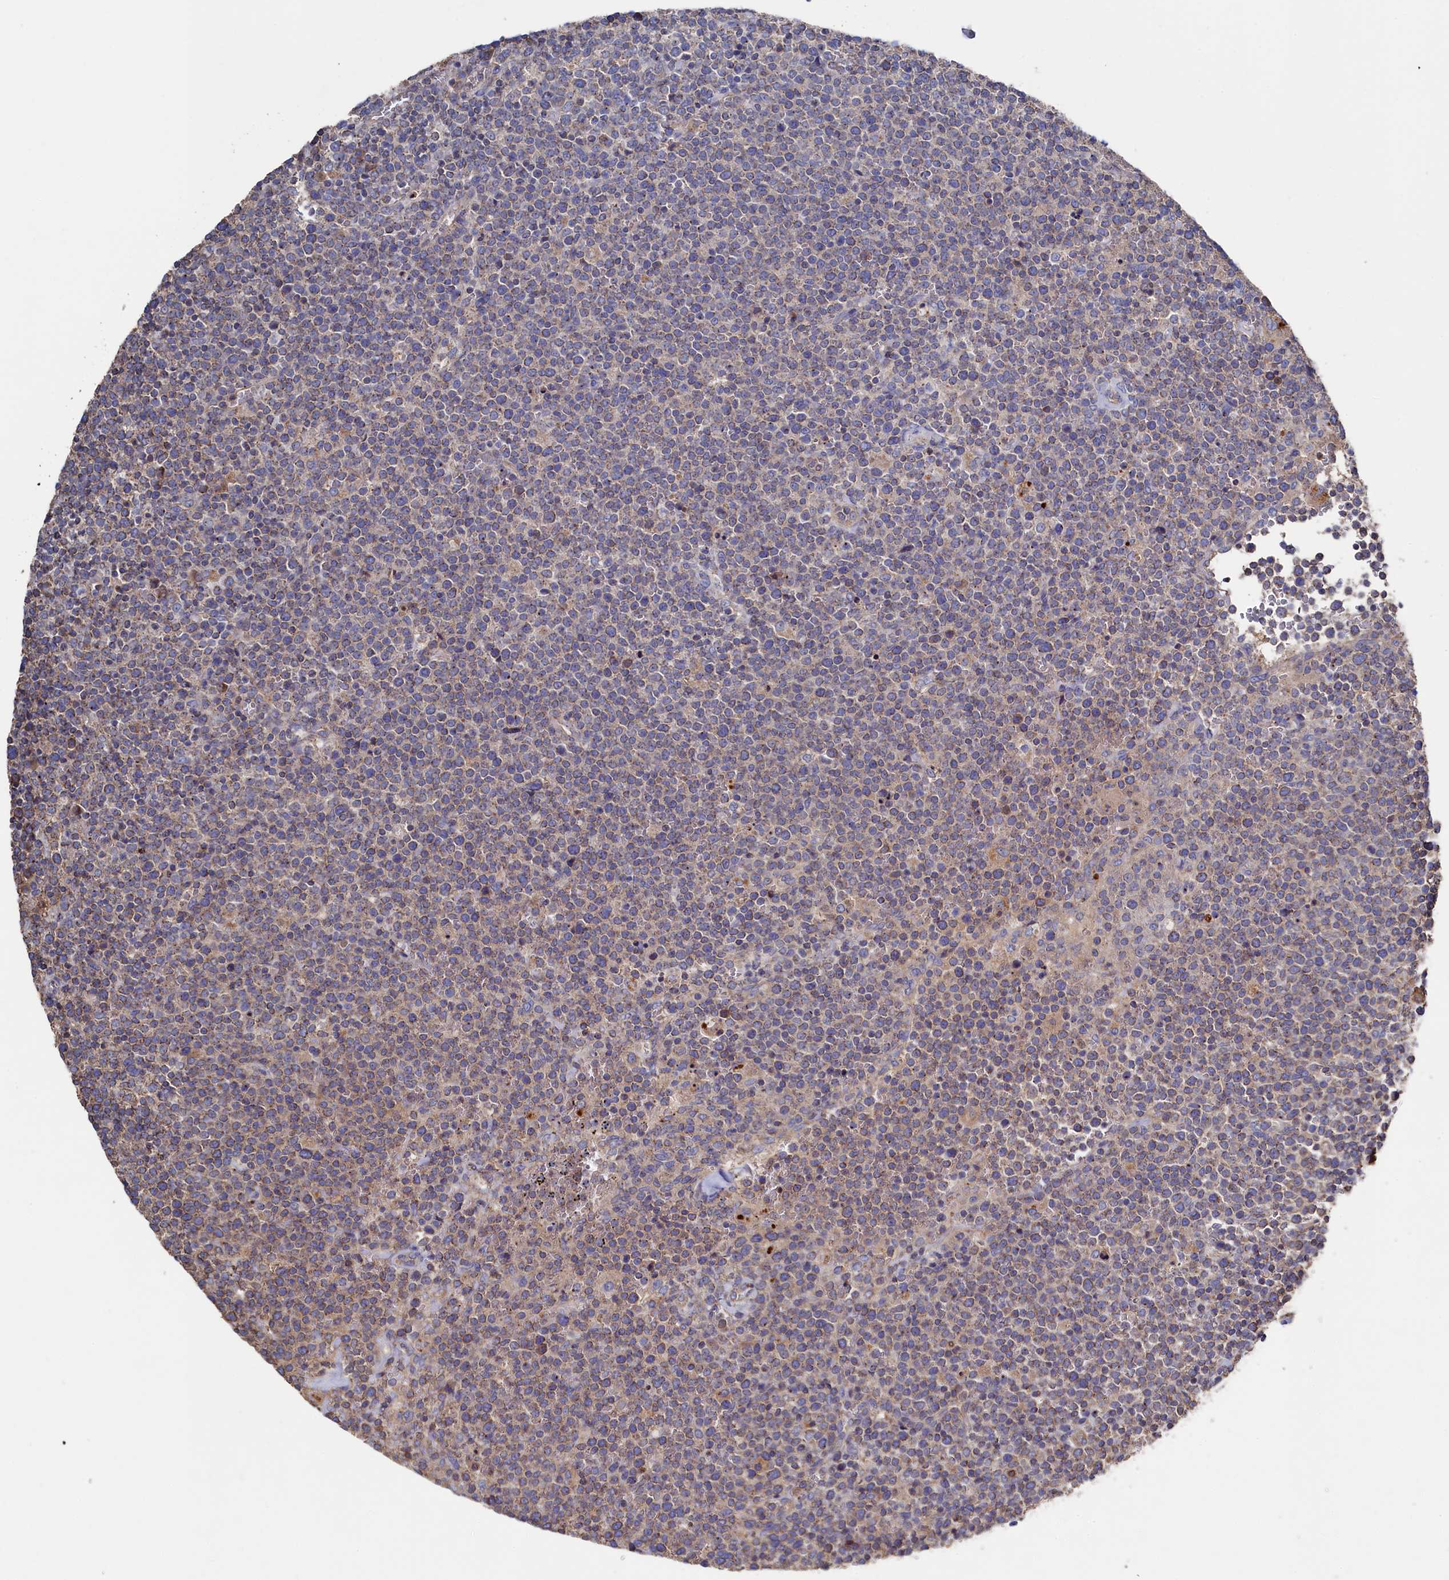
{"staining": {"intensity": "weak", "quantity": "25%-75%", "location": "cytoplasmic/membranous"}, "tissue": "lymphoma", "cell_type": "Tumor cells", "image_type": "cancer", "snomed": [{"axis": "morphology", "description": "Malignant lymphoma, non-Hodgkin's type, High grade"}, {"axis": "topography", "description": "Lymph node"}], "caption": "Lymphoma was stained to show a protein in brown. There is low levels of weak cytoplasmic/membranous staining in about 25%-75% of tumor cells.", "gene": "TK2", "patient": {"sex": "male", "age": 61}}